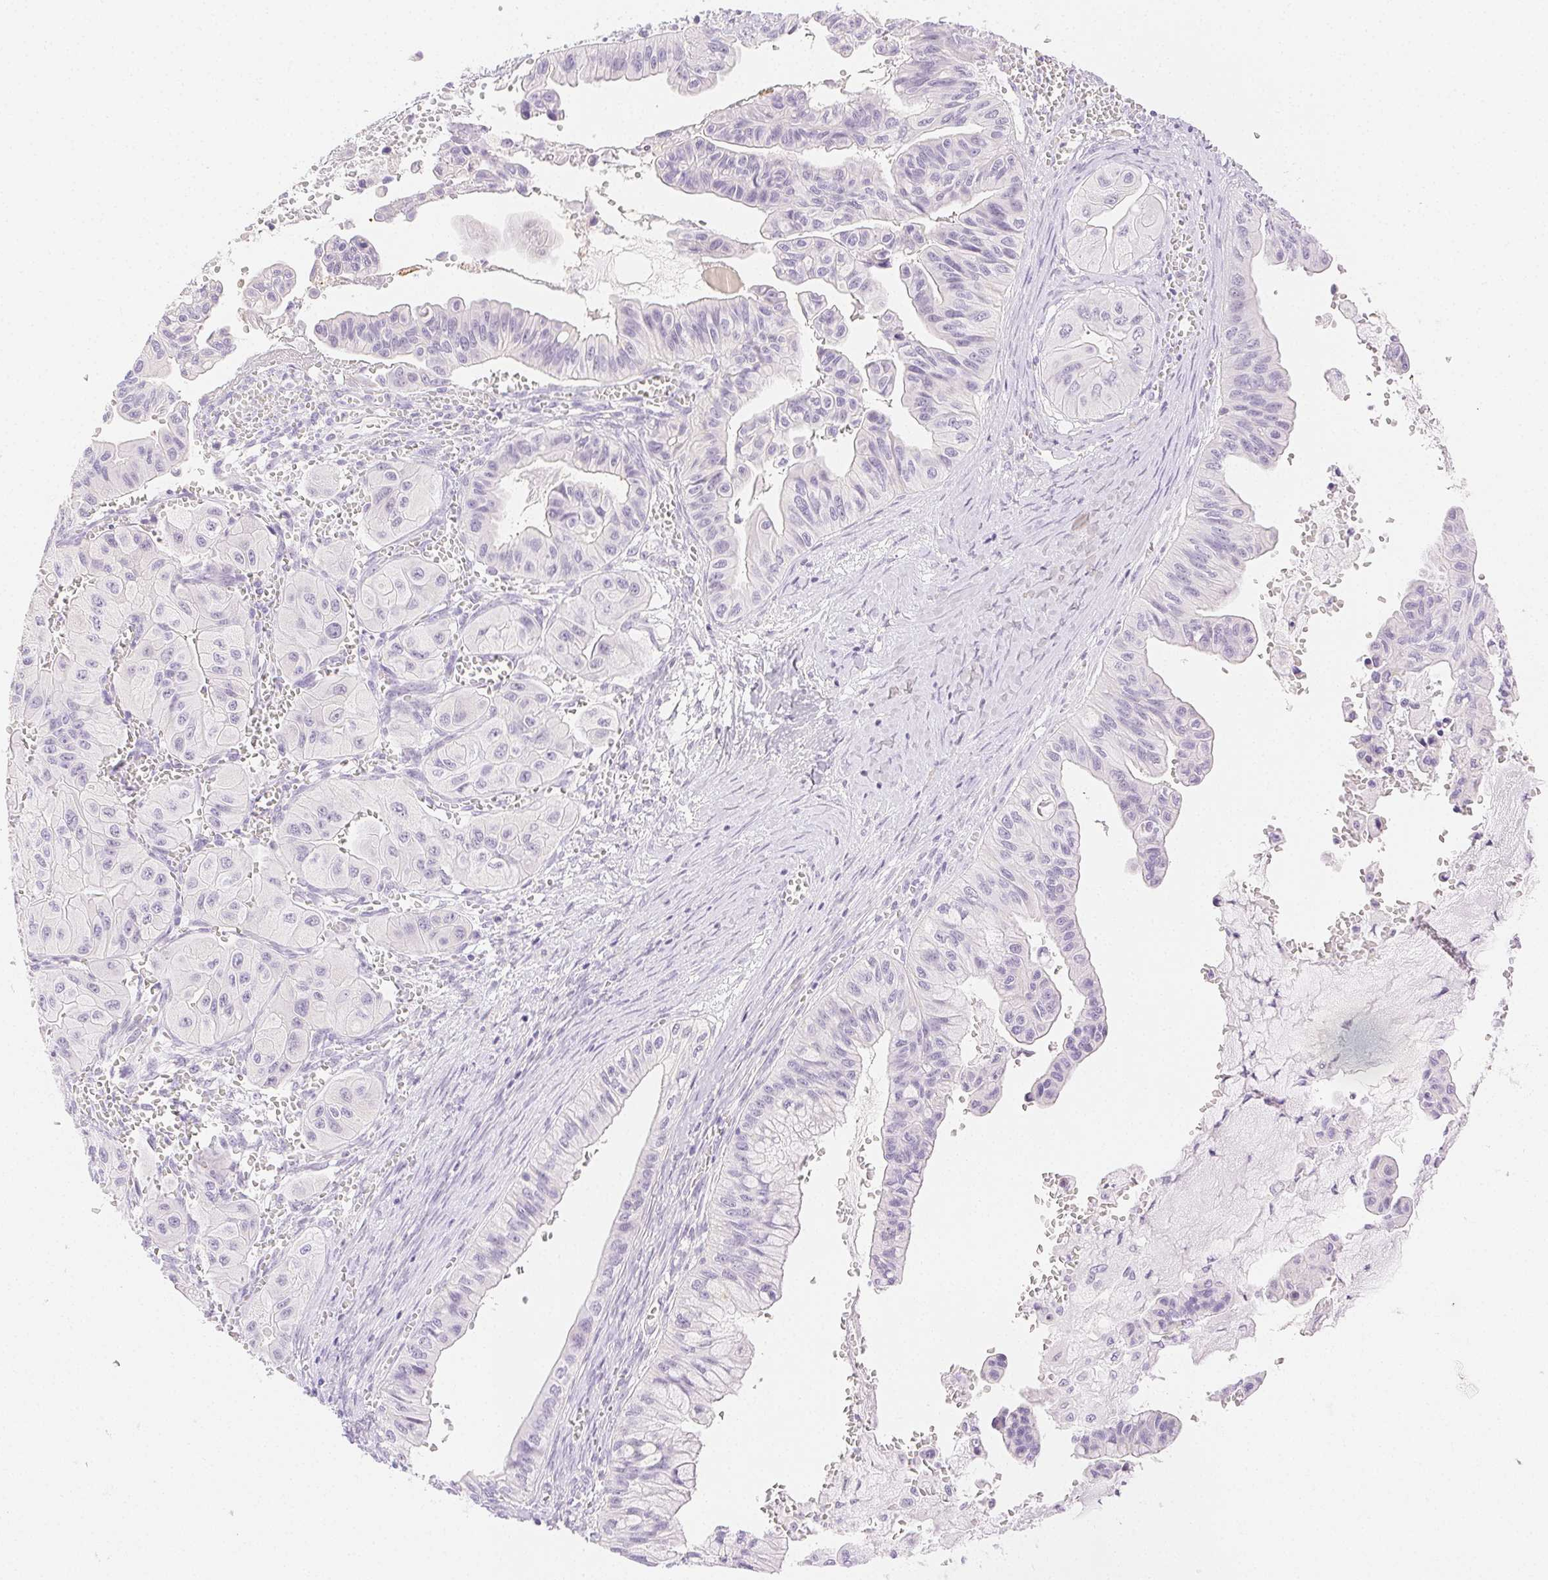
{"staining": {"intensity": "negative", "quantity": "none", "location": "none"}, "tissue": "ovarian cancer", "cell_type": "Tumor cells", "image_type": "cancer", "snomed": [{"axis": "morphology", "description": "Cystadenocarcinoma, mucinous, NOS"}, {"axis": "topography", "description": "Ovary"}], "caption": "IHC micrograph of neoplastic tissue: human ovarian mucinous cystadenocarcinoma stained with DAB shows no significant protein positivity in tumor cells. (Stains: DAB (3,3'-diaminobenzidine) immunohistochemistry (IHC) with hematoxylin counter stain, Microscopy: brightfield microscopy at high magnification).", "gene": "SPACA4", "patient": {"sex": "female", "age": 72}}